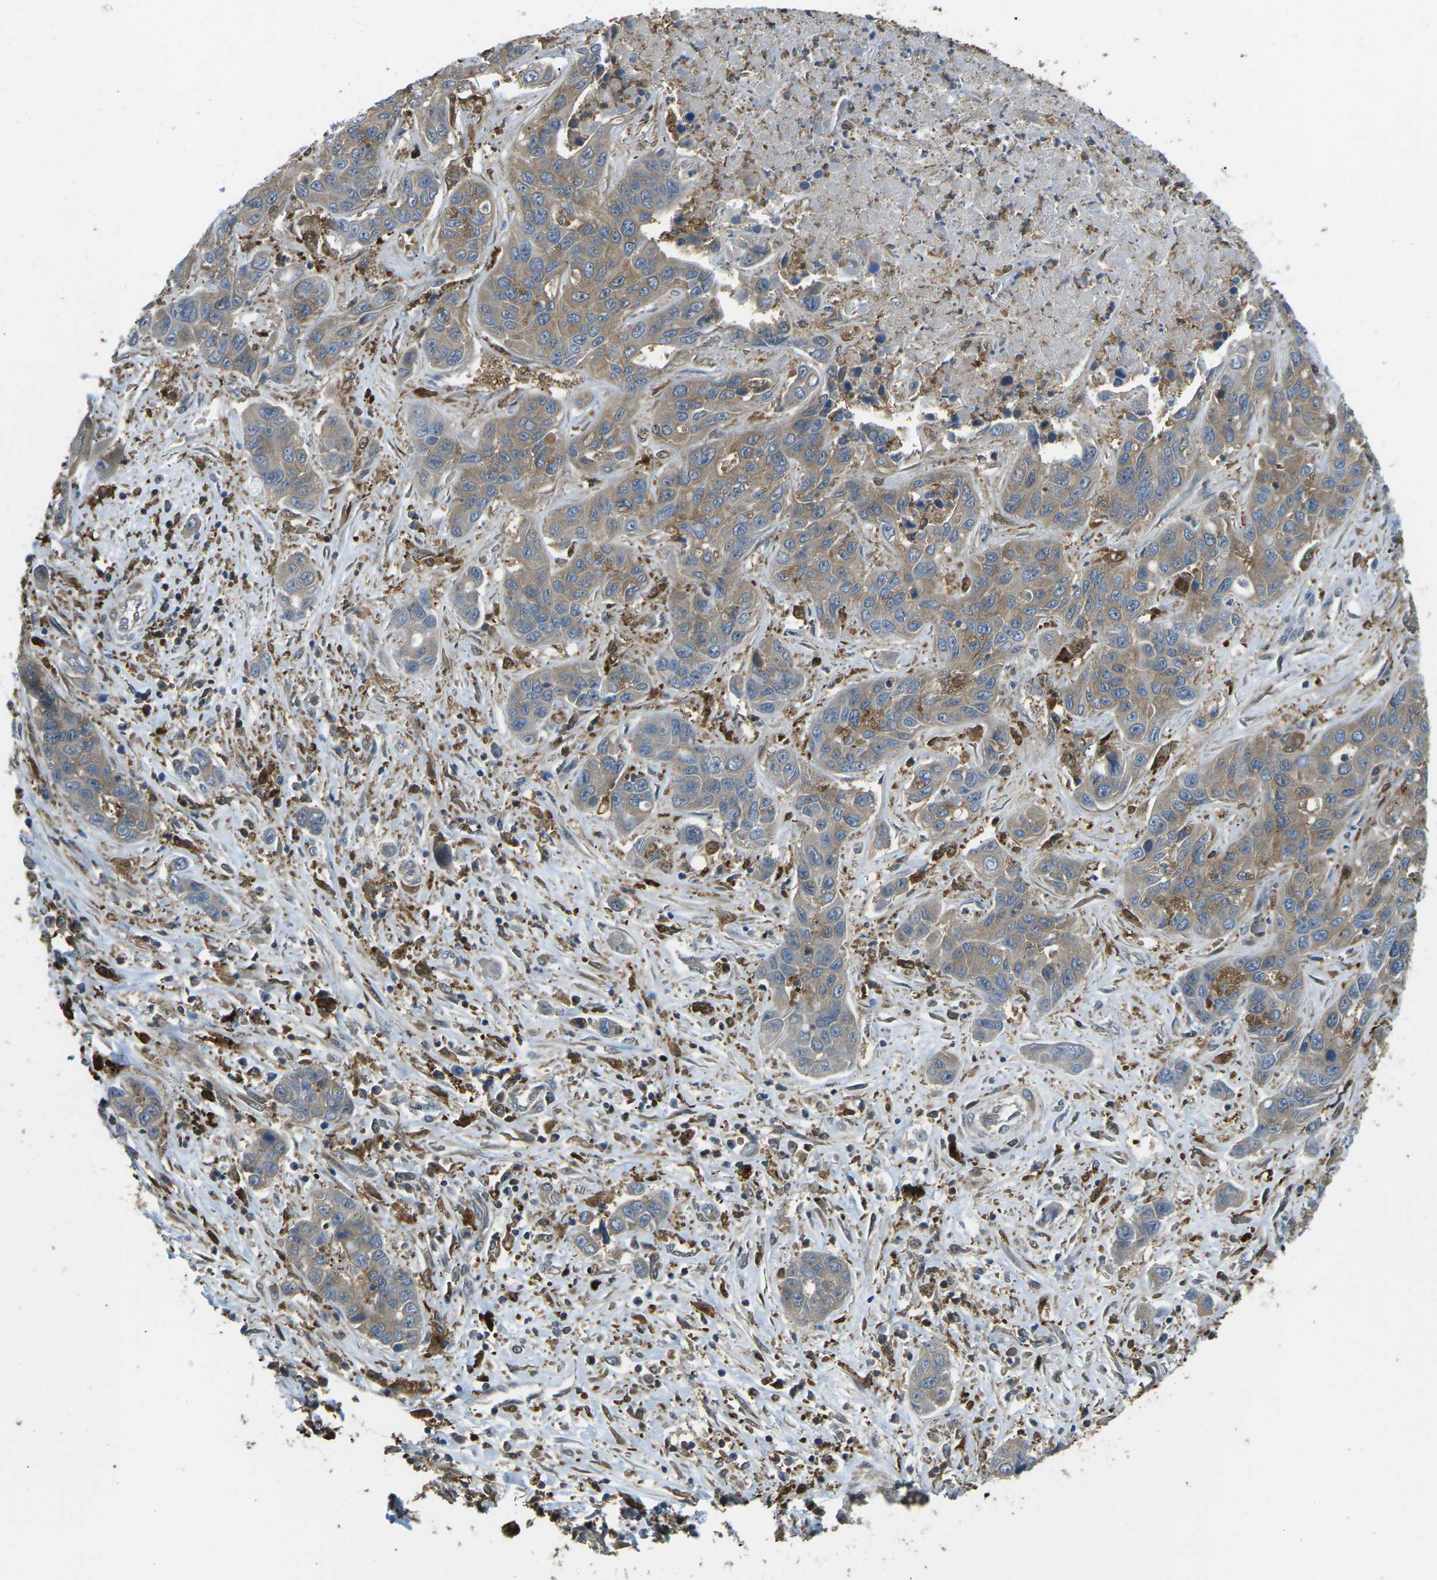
{"staining": {"intensity": "weak", "quantity": ">75%", "location": "cytoplasmic/membranous"}, "tissue": "liver cancer", "cell_type": "Tumor cells", "image_type": "cancer", "snomed": [{"axis": "morphology", "description": "Cholangiocarcinoma"}, {"axis": "topography", "description": "Liver"}], "caption": "Weak cytoplasmic/membranous protein expression is appreciated in approximately >75% of tumor cells in liver cancer (cholangiocarcinoma).", "gene": "PIEZO2", "patient": {"sex": "female", "age": 52}}